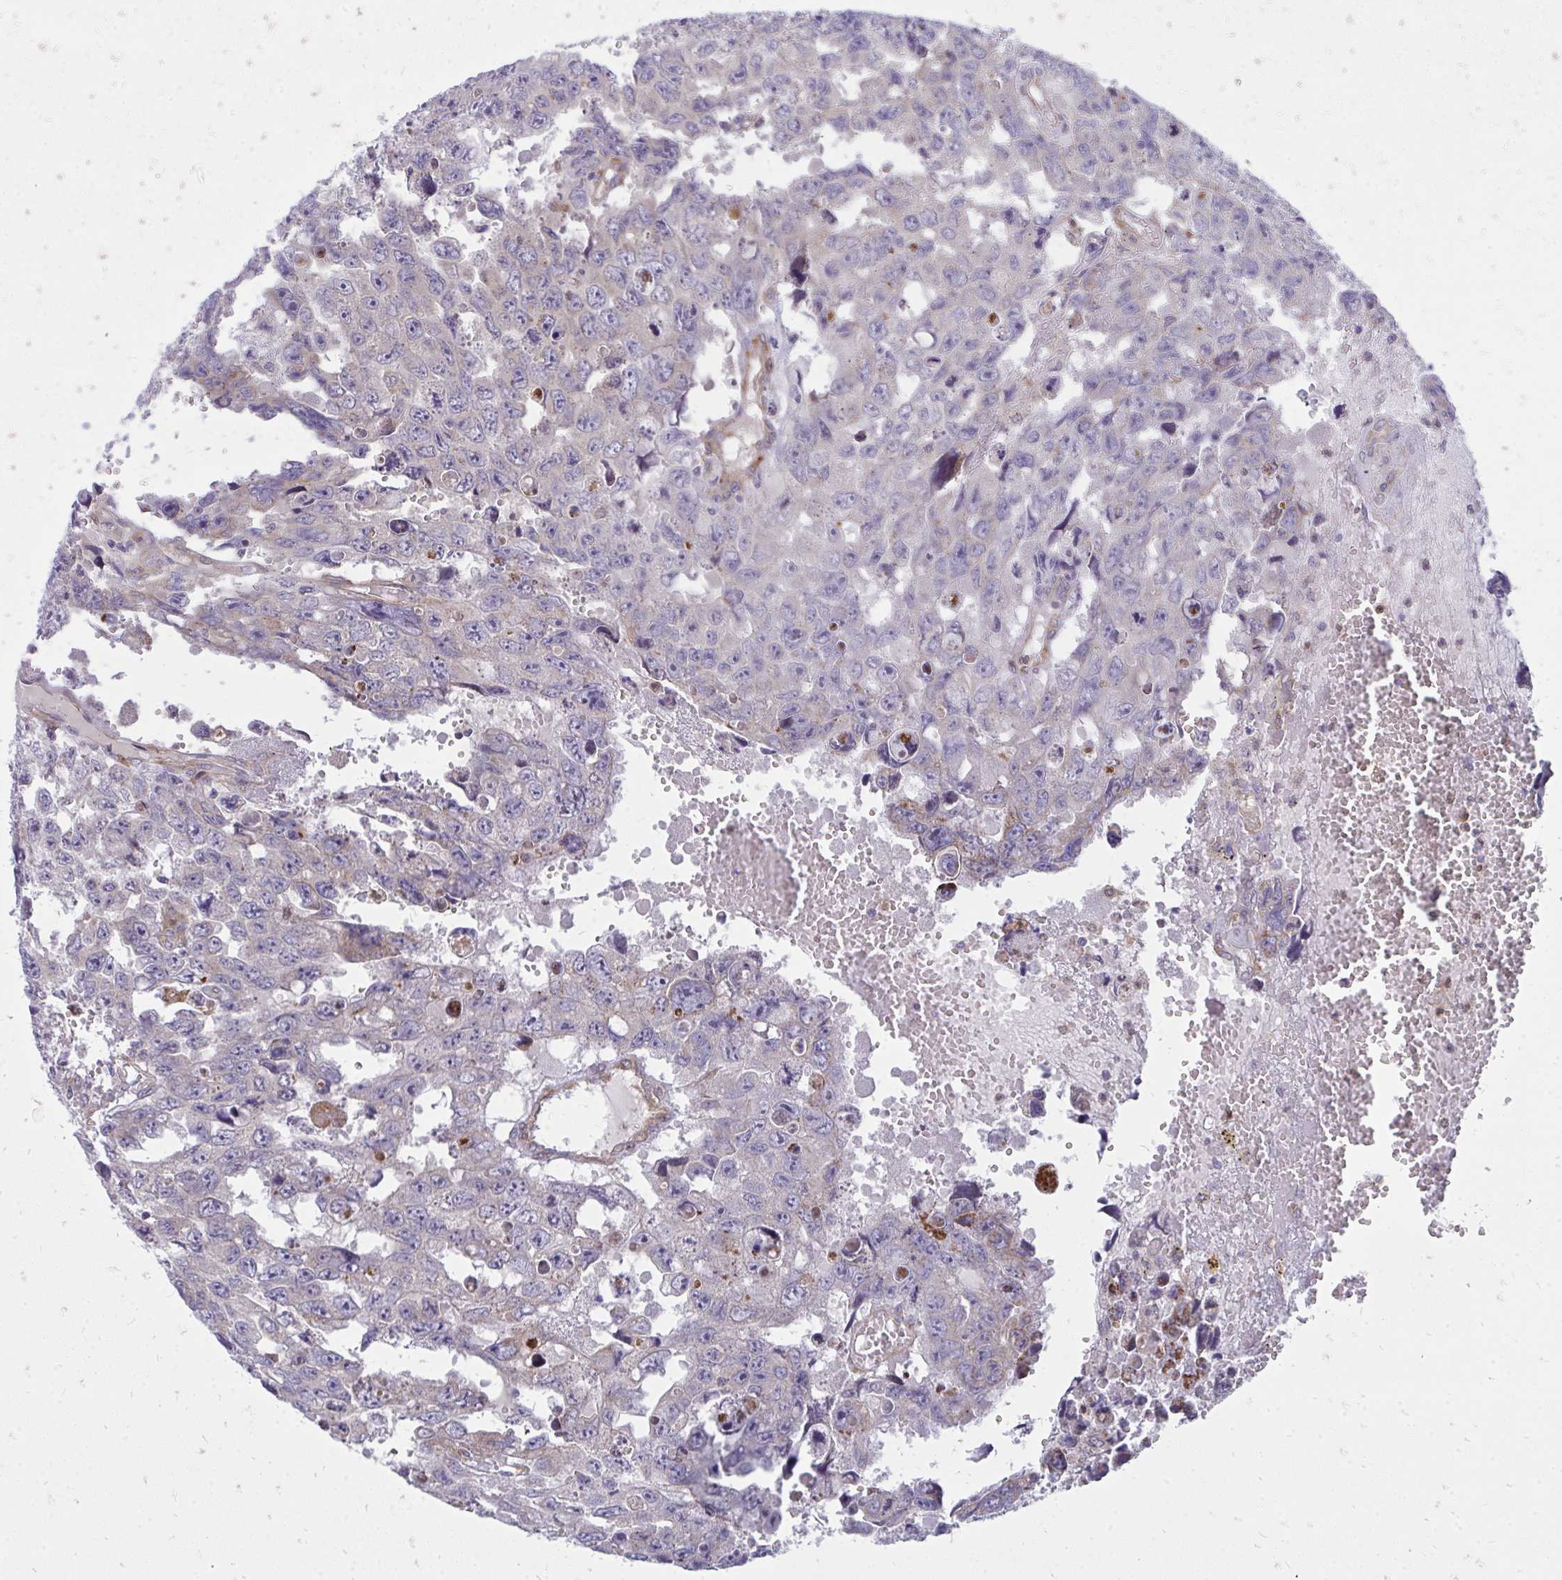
{"staining": {"intensity": "negative", "quantity": "none", "location": "none"}, "tissue": "testis cancer", "cell_type": "Tumor cells", "image_type": "cancer", "snomed": [{"axis": "morphology", "description": "Seminoma, NOS"}, {"axis": "topography", "description": "Testis"}], "caption": "The micrograph shows no staining of tumor cells in seminoma (testis).", "gene": "ASAP1", "patient": {"sex": "male", "age": 26}}